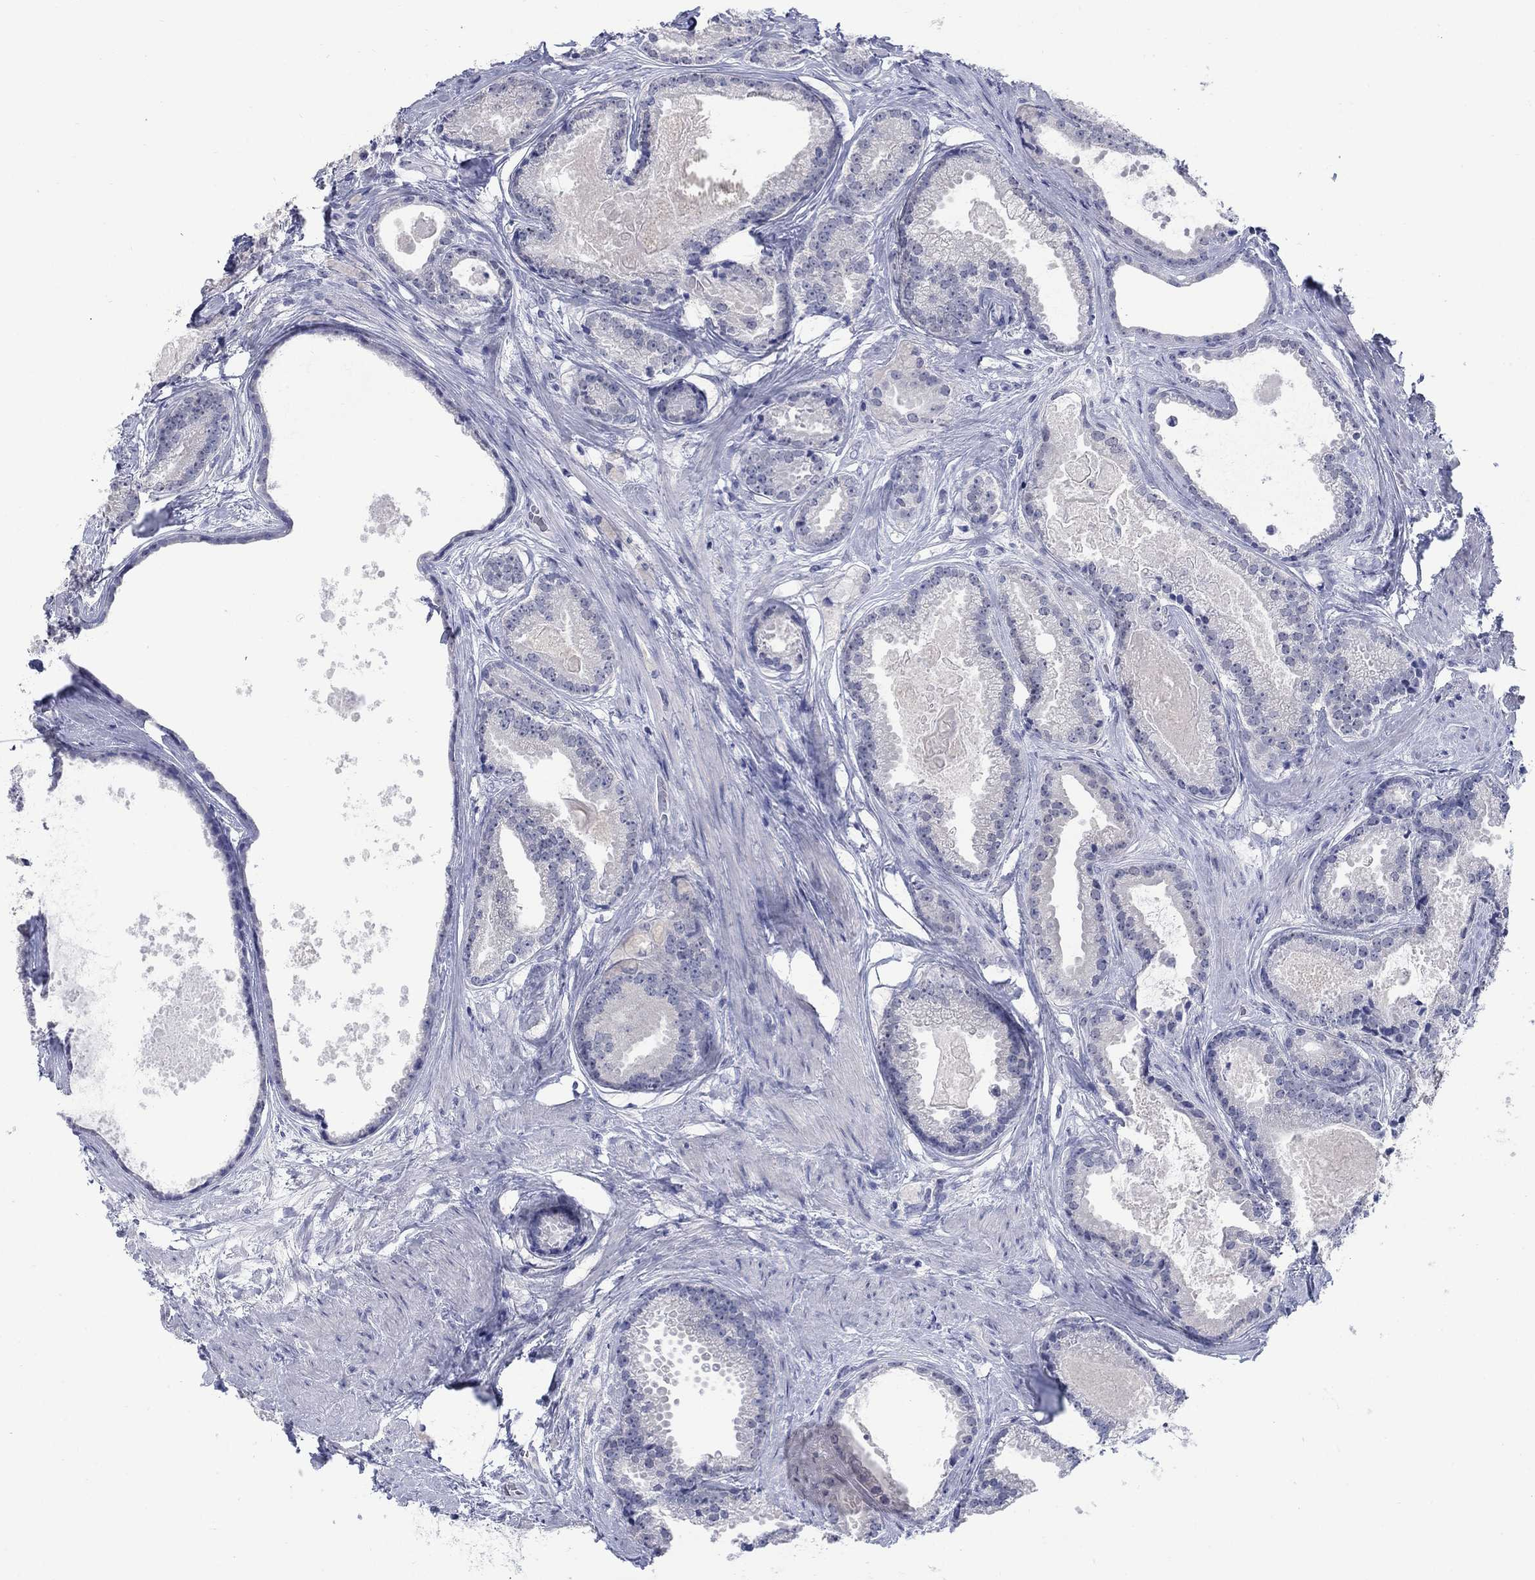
{"staining": {"intensity": "negative", "quantity": "none", "location": "none"}, "tissue": "prostate cancer", "cell_type": "Tumor cells", "image_type": "cancer", "snomed": [{"axis": "morphology", "description": "Adenocarcinoma, NOS"}, {"axis": "morphology", "description": "Adenocarcinoma, High grade"}, {"axis": "topography", "description": "Prostate"}], "caption": "Adenocarcinoma (high-grade) (prostate) stained for a protein using immunohistochemistry shows no staining tumor cells.", "gene": "ATP6V1G2", "patient": {"sex": "male", "age": 64}}